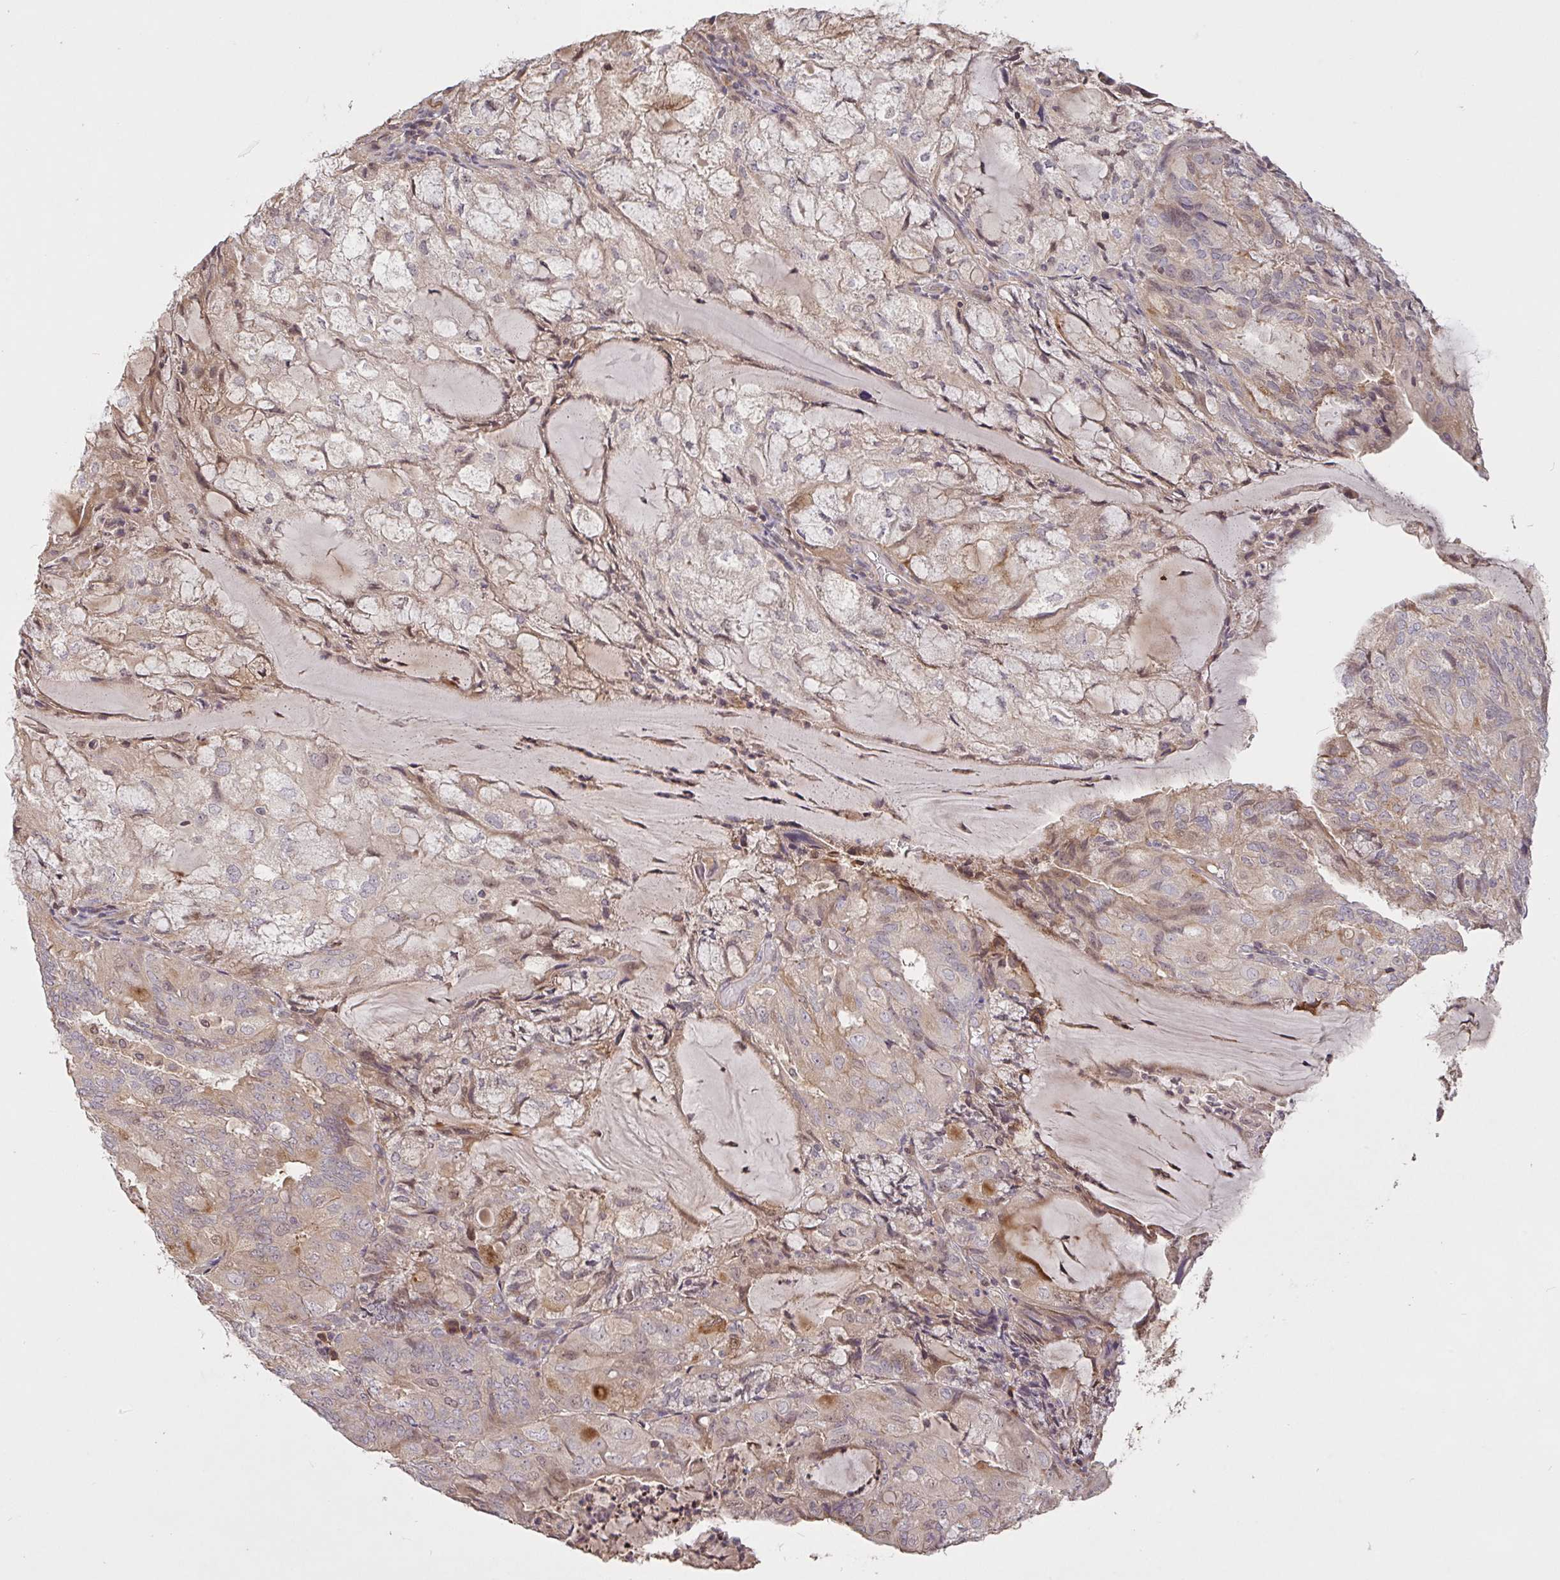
{"staining": {"intensity": "negative", "quantity": "none", "location": "none"}, "tissue": "endometrial cancer", "cell_type": "Tumor cells", "image_type": "cancer", "snomed": [{"axis": "morphology", "description": "Adenocarcinoma, NOS"}, {"axis": "topography", "description": "Endometrium"}], "caption": "Histopathology image shows no significant protein expression in tumor cells of endometrial cancer (adenocarcinoma).", "gene": "FCER1A", "patient": {"sex": "female", "age": 81}}